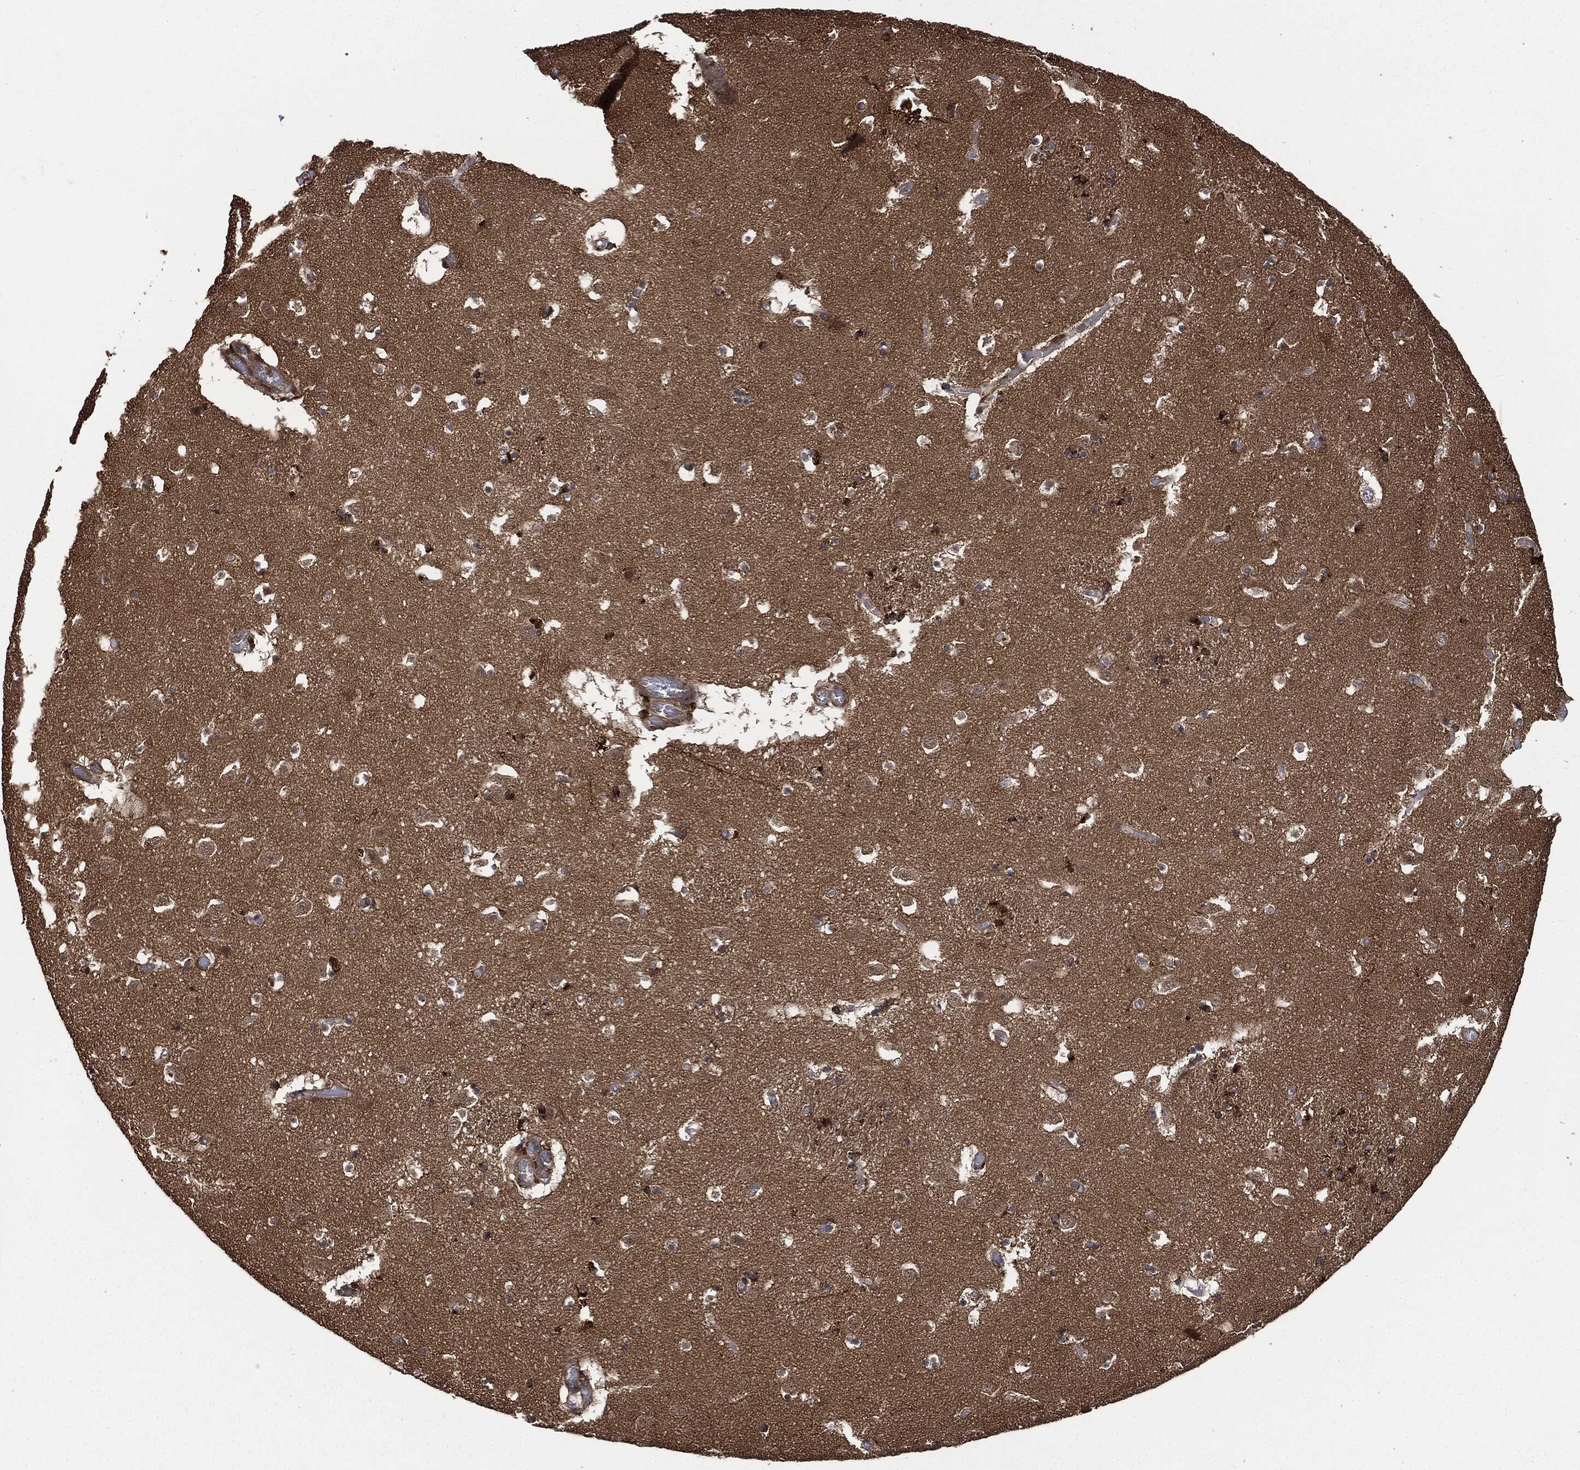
{"staining": {"intensity": "negative", "quantity": "none", "location": "none"}, "tissue": "caudate", "cell_type": "Glial cells", "image_type": "normal", "snomed": [{"axis": "morphology", "description": "Normal tissue, NOS"}, {"axis": "topography", "description": "Lateral ventricle wall"}], "caption": "The photomicrograph displays no staining of glial cells in benign caudate. (DAB immunohistochemistry with hematoxylin counter stain).", "gene": "CRABP2", "patient": {"sex": "female", "age": 42}}